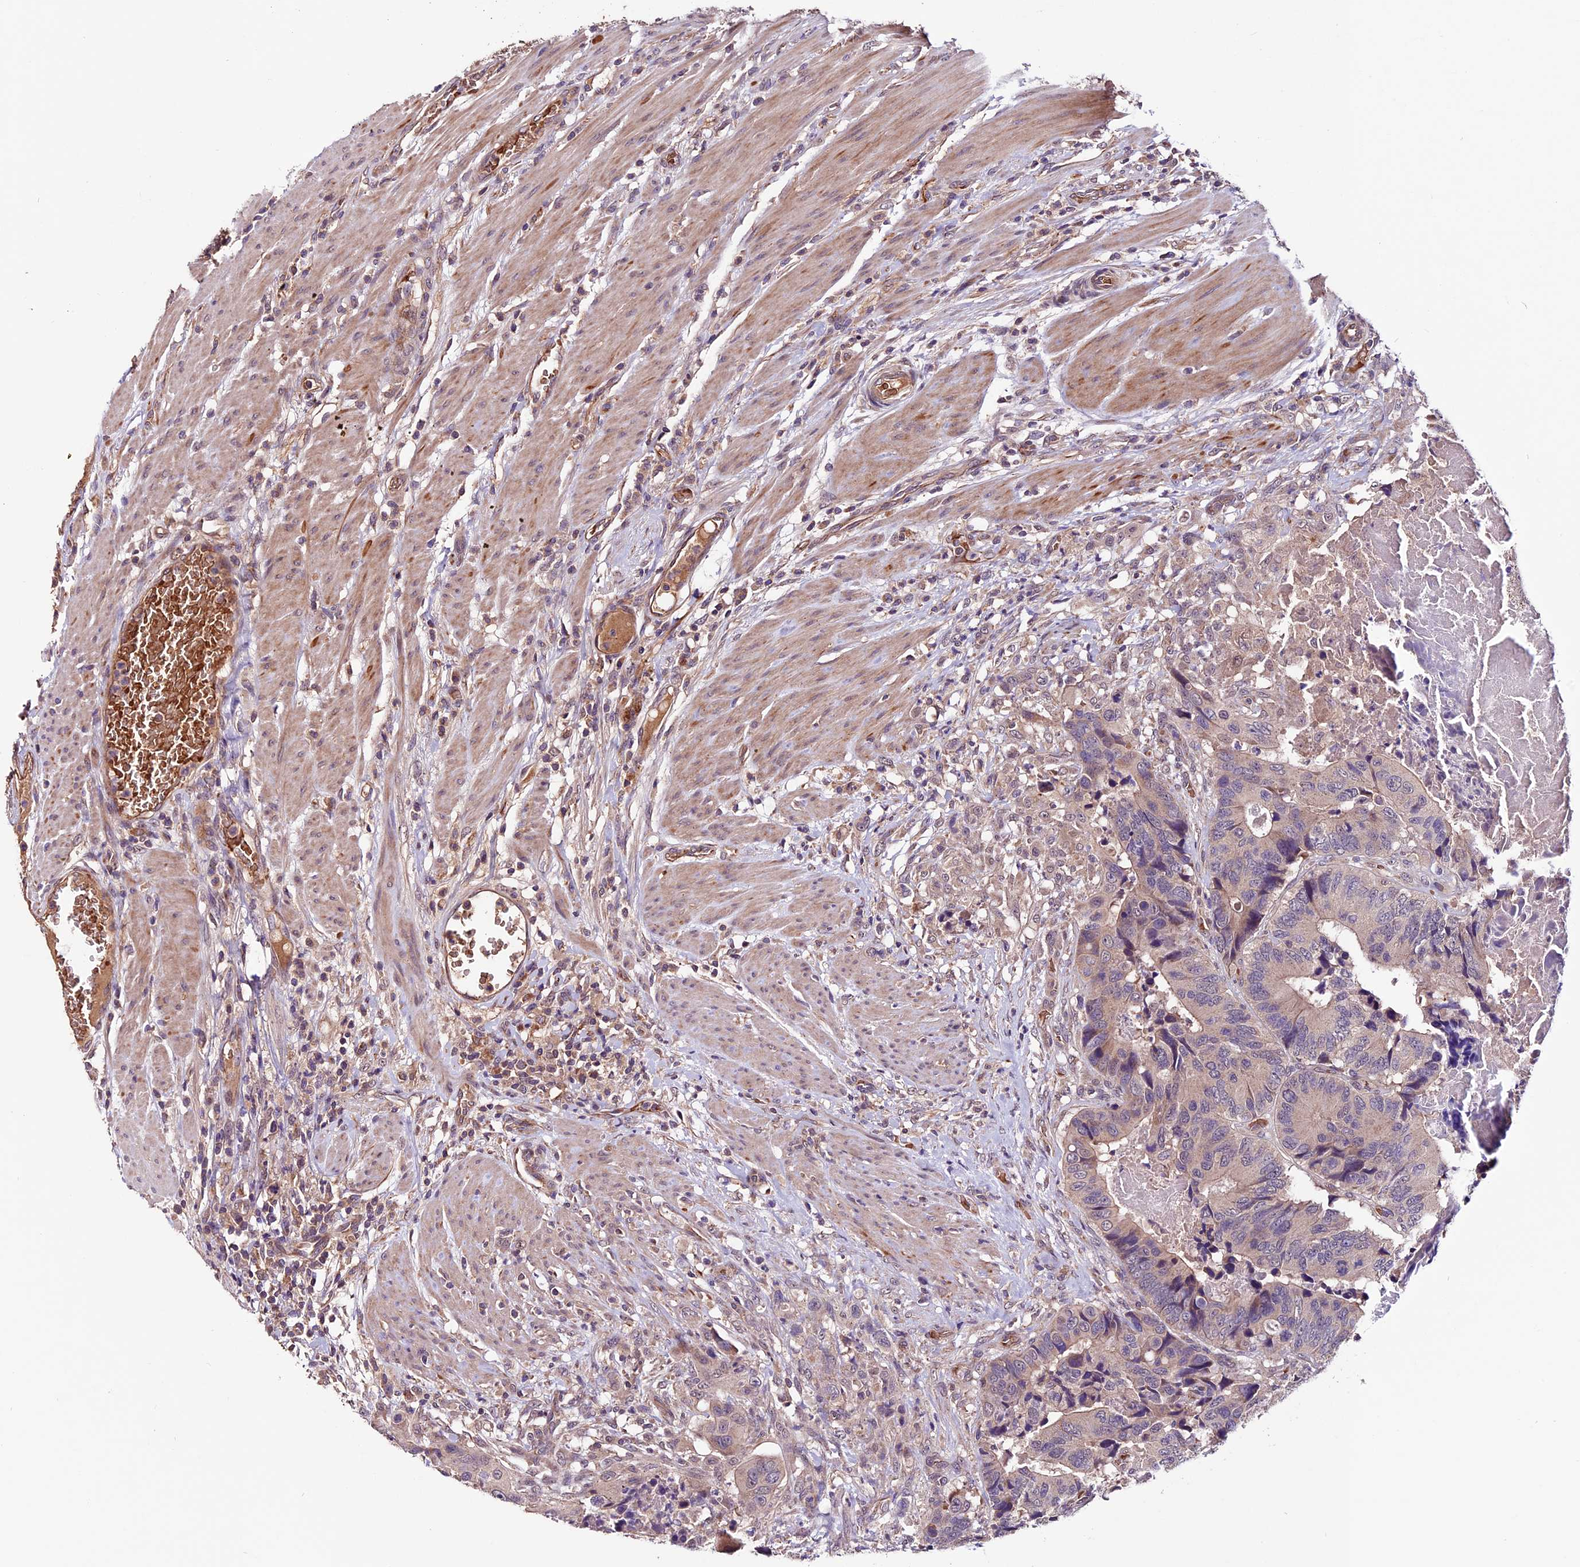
{"staining": {"intensity": "weak", "quantity": "<25%", "location": "cytoplasmic/membranous"}, "tissue": "colorectal cancer", "cell_type": "Tumor cells", "image_type": "cancer", "snomed": [{"axis": "morphology", "description": "Adenocarcinoma, NOS"}, {"axis": "topography", "description": "Colon"}], "caption": "The histopathology image reveals no staining of tumor cells in colorectal cancer.", "gene": "RINL", "patient": {"sex": "male", "age": 84}}